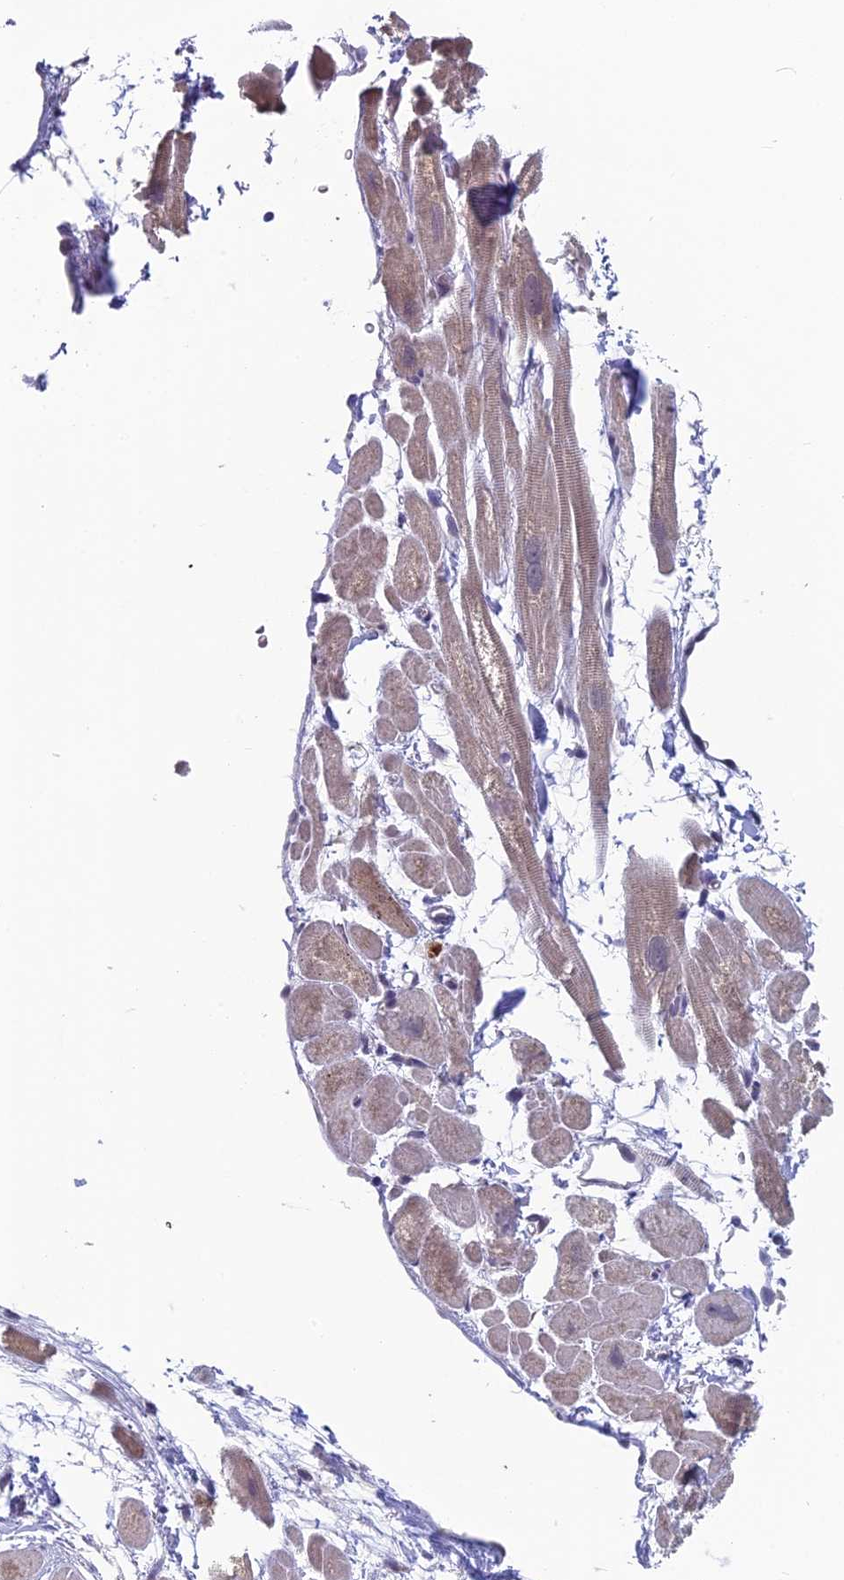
{"staining": {"intensity": "weak", "quantity": "<25%", "location": "cytoplasmic/membranous"}, "tissue": "heart muscle", "cell_type": "Cardiomyocytes", "image_type": "normal", "snomed": [{"axis": "morphology", "description": "Normal tissue, NOS"}, {"axis": "topography", "description": "Heart"}], "caption": "Heart muscle stained for a protein using IHC demonstrates no staining cardiomyocytes.", "gene": "MRI1", "patient": {"sex": "male", "age": 49}}